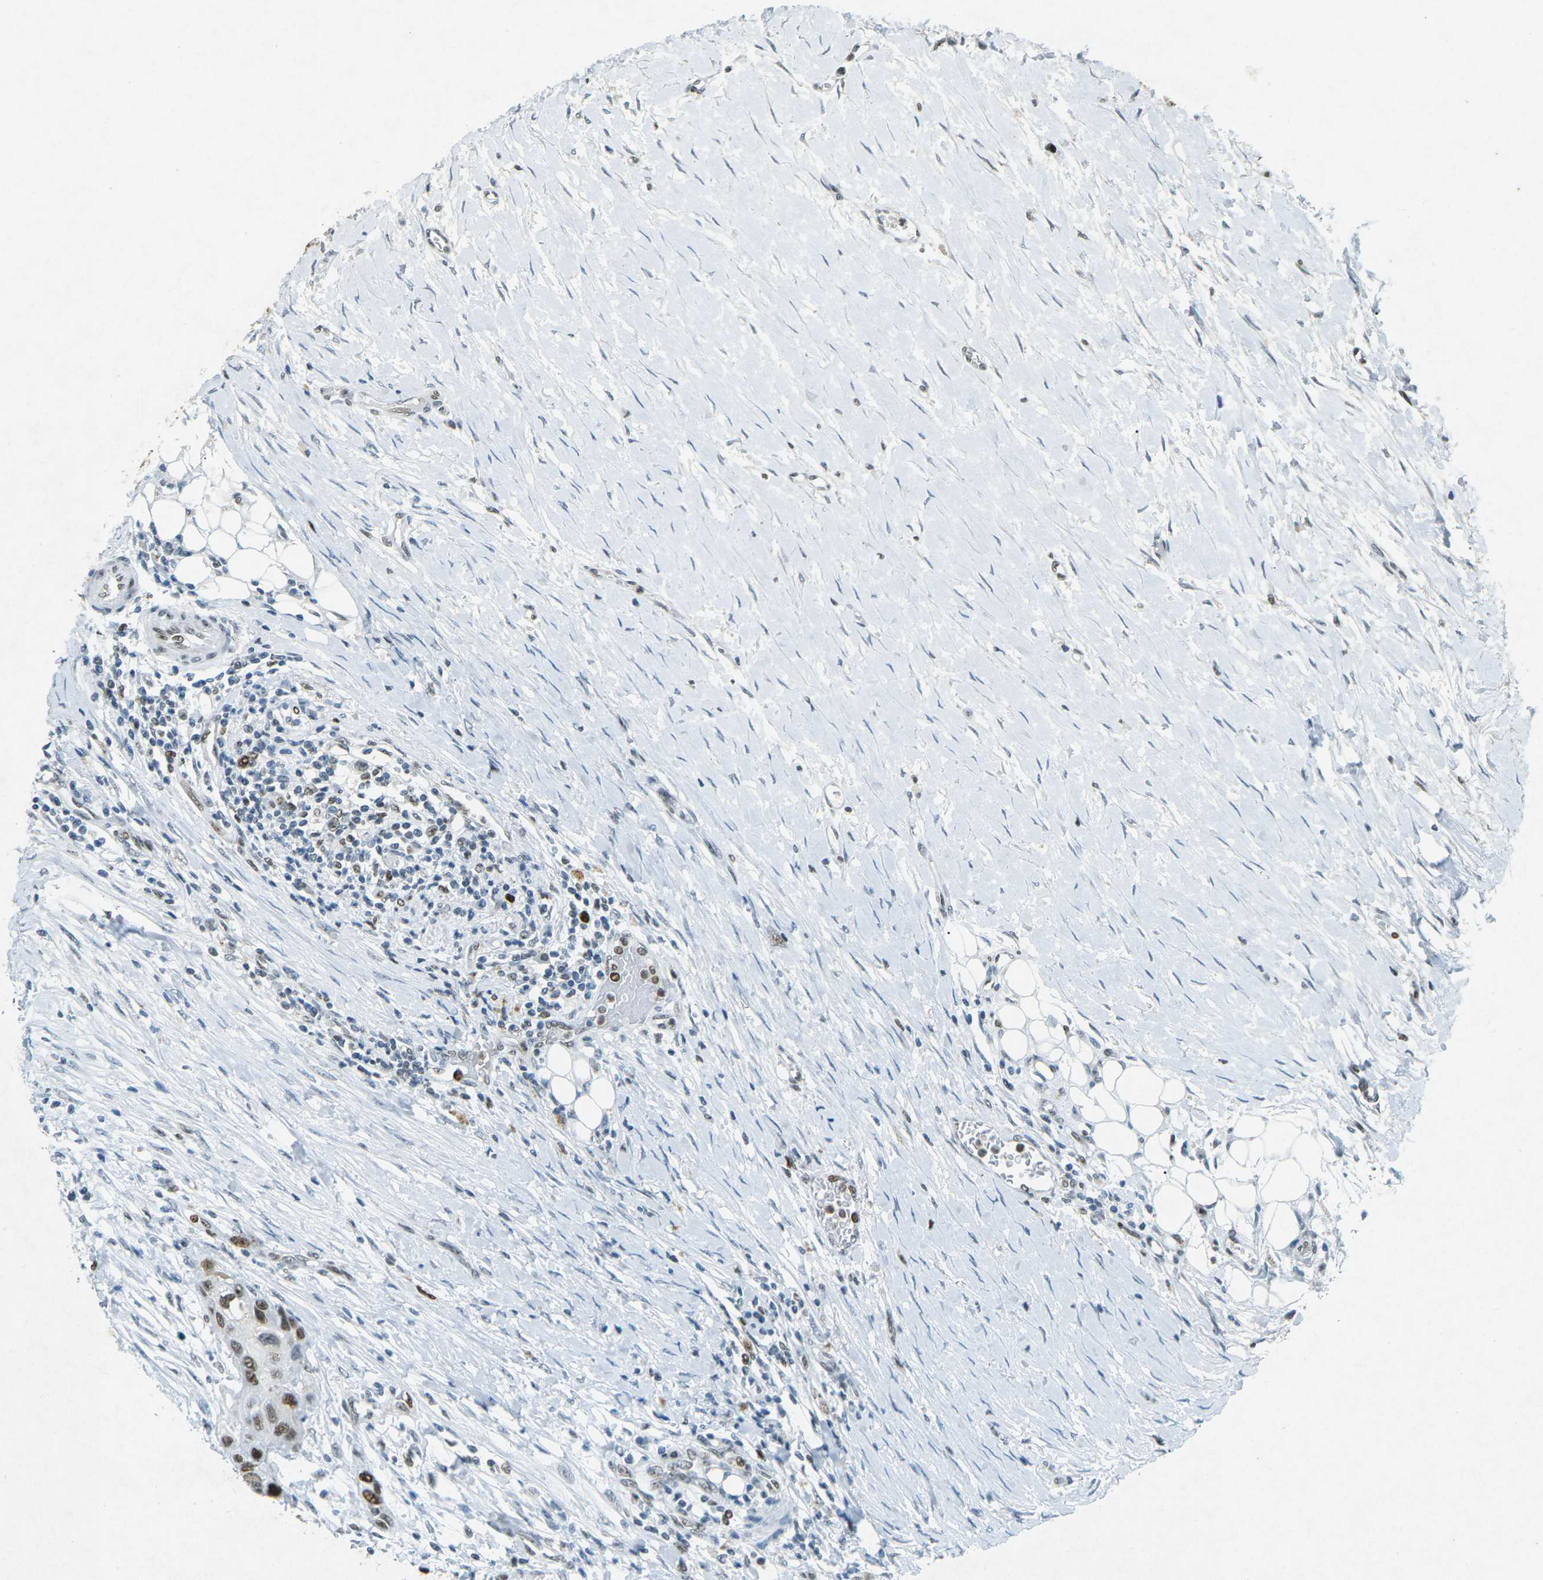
{"staining": {"intensity": "strong", "quantity": ">75%", "location": "nuclear"}, "tissue": "urothelial cancer", "cell_type": "Tumor cells", "image_type": "cancer", "snomed": [{"axis": "morphology", "description": "Urothelial carcinoma, High grade"}, {"axis": "topography", "description": "Urinary bladder"}], "caption": "High-power microscopy captured an immunohistochemistry (IHC) micrograph of urothelial carcinoma (high-grade), revealing strong nuclear positivity in about >75% of tumor cells. (DAB = brown stain, brightfield microscopy at high magnification).", "gene": "RB1", "patient": {"sex": "female", "age": 56}}